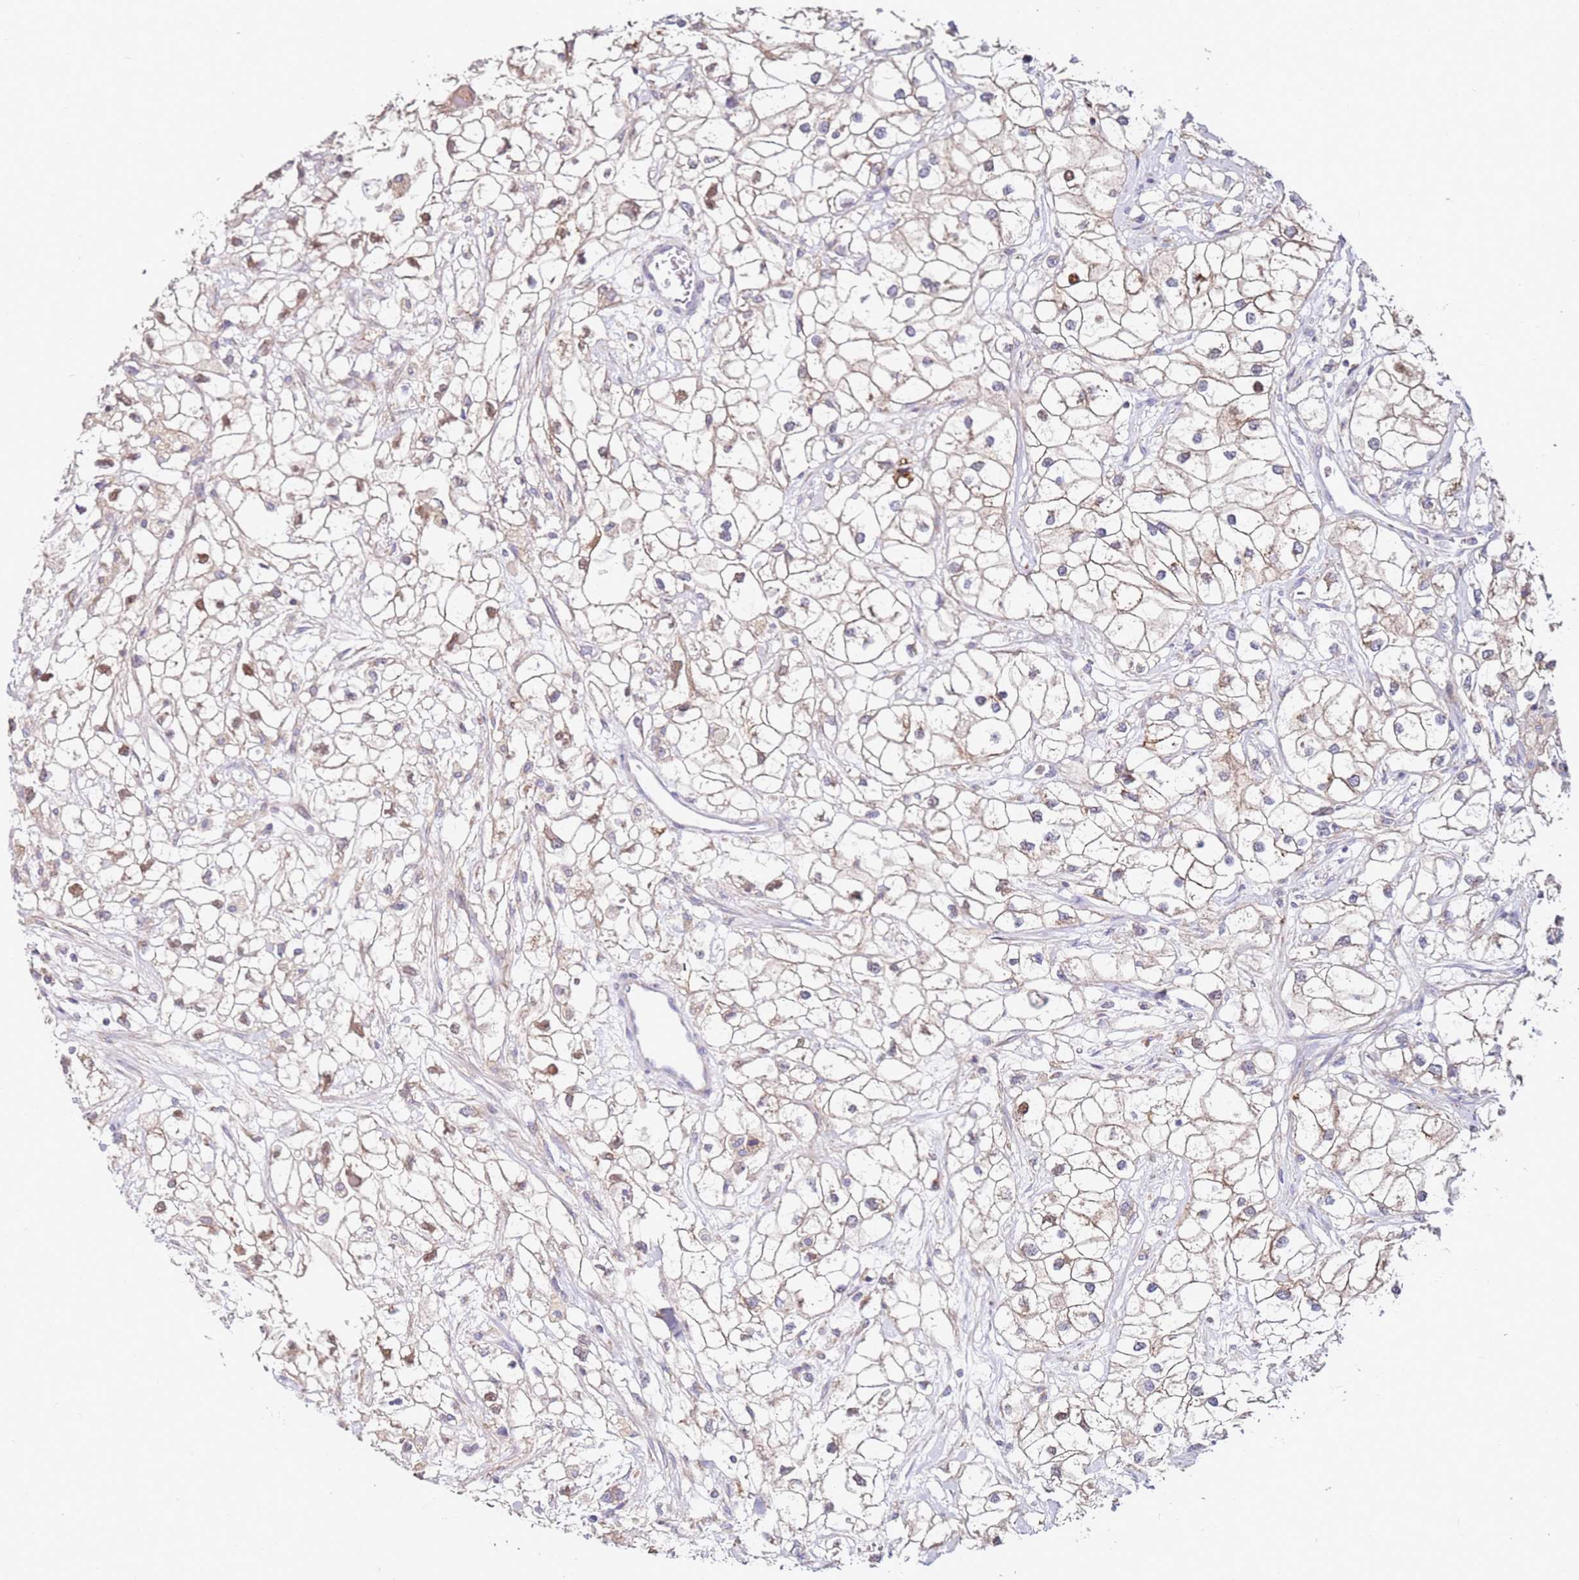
{"staining": {"intensity": "weak", "quantity": ">75%", "location": "cytoplasmic/membranous"}, "tissue": "renal cancer", "cell_type": "Tumor cells", "image_type": "cancer", "snomed": [{"axis": "morphology", "description": "Adenocarcinoma, NOS"}, {"axis": "topography", "description": "Kidney"}], "caption": "Renal adenocarcinoma stained with immunohistochemistry demonstrates weak cytoplasmic/membranous expression in about >75% of tumor cells. Ihc stains the protein of interest in brown and the nuclei are stained blue.", "gene": "CNOT9", "patient": {"sex": "male", "age": 59}}